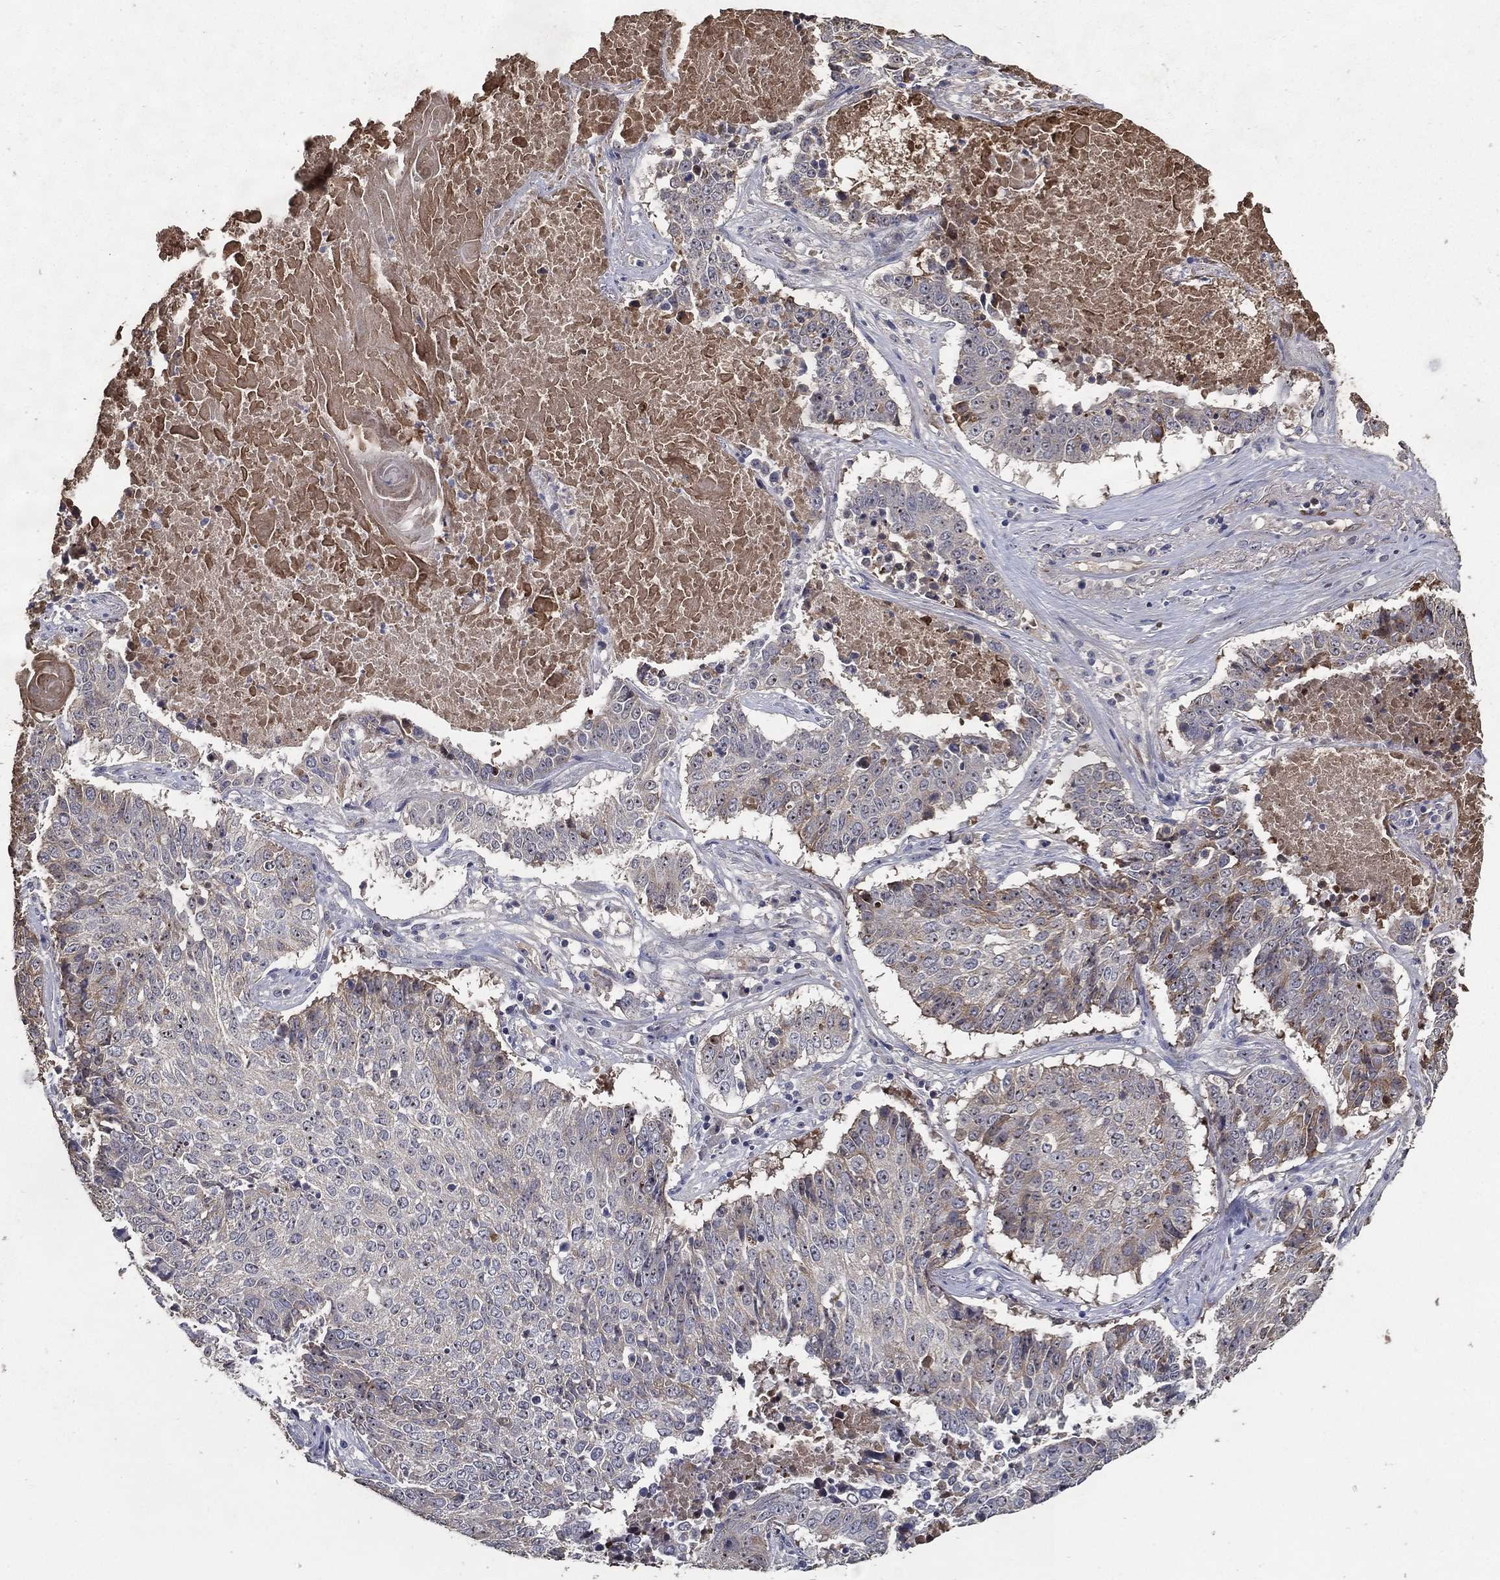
{"staining": {"intensity": "negative", "quantity": "none", "location": "none"}, "tissue": "lung cancer", "cell_type": "Tumor cells", "image_type": "cancer", "snomed": [{"axis": "morphology", "description": "Squamous cell carcinoma, NOS"}, {"axis": "topography", "description": "Lung"}], "caption": "Immunohistochemical staining of human lung cancer (squamous cell carcinoma) reveals no significant positivity in tumor cells. (DAB (3,3'-diaminobenzidine) immunohistochemistry with hematoxylin counter stain).", "gene": "EFNA1", "patient": {"sex": "male", "age": 64}}